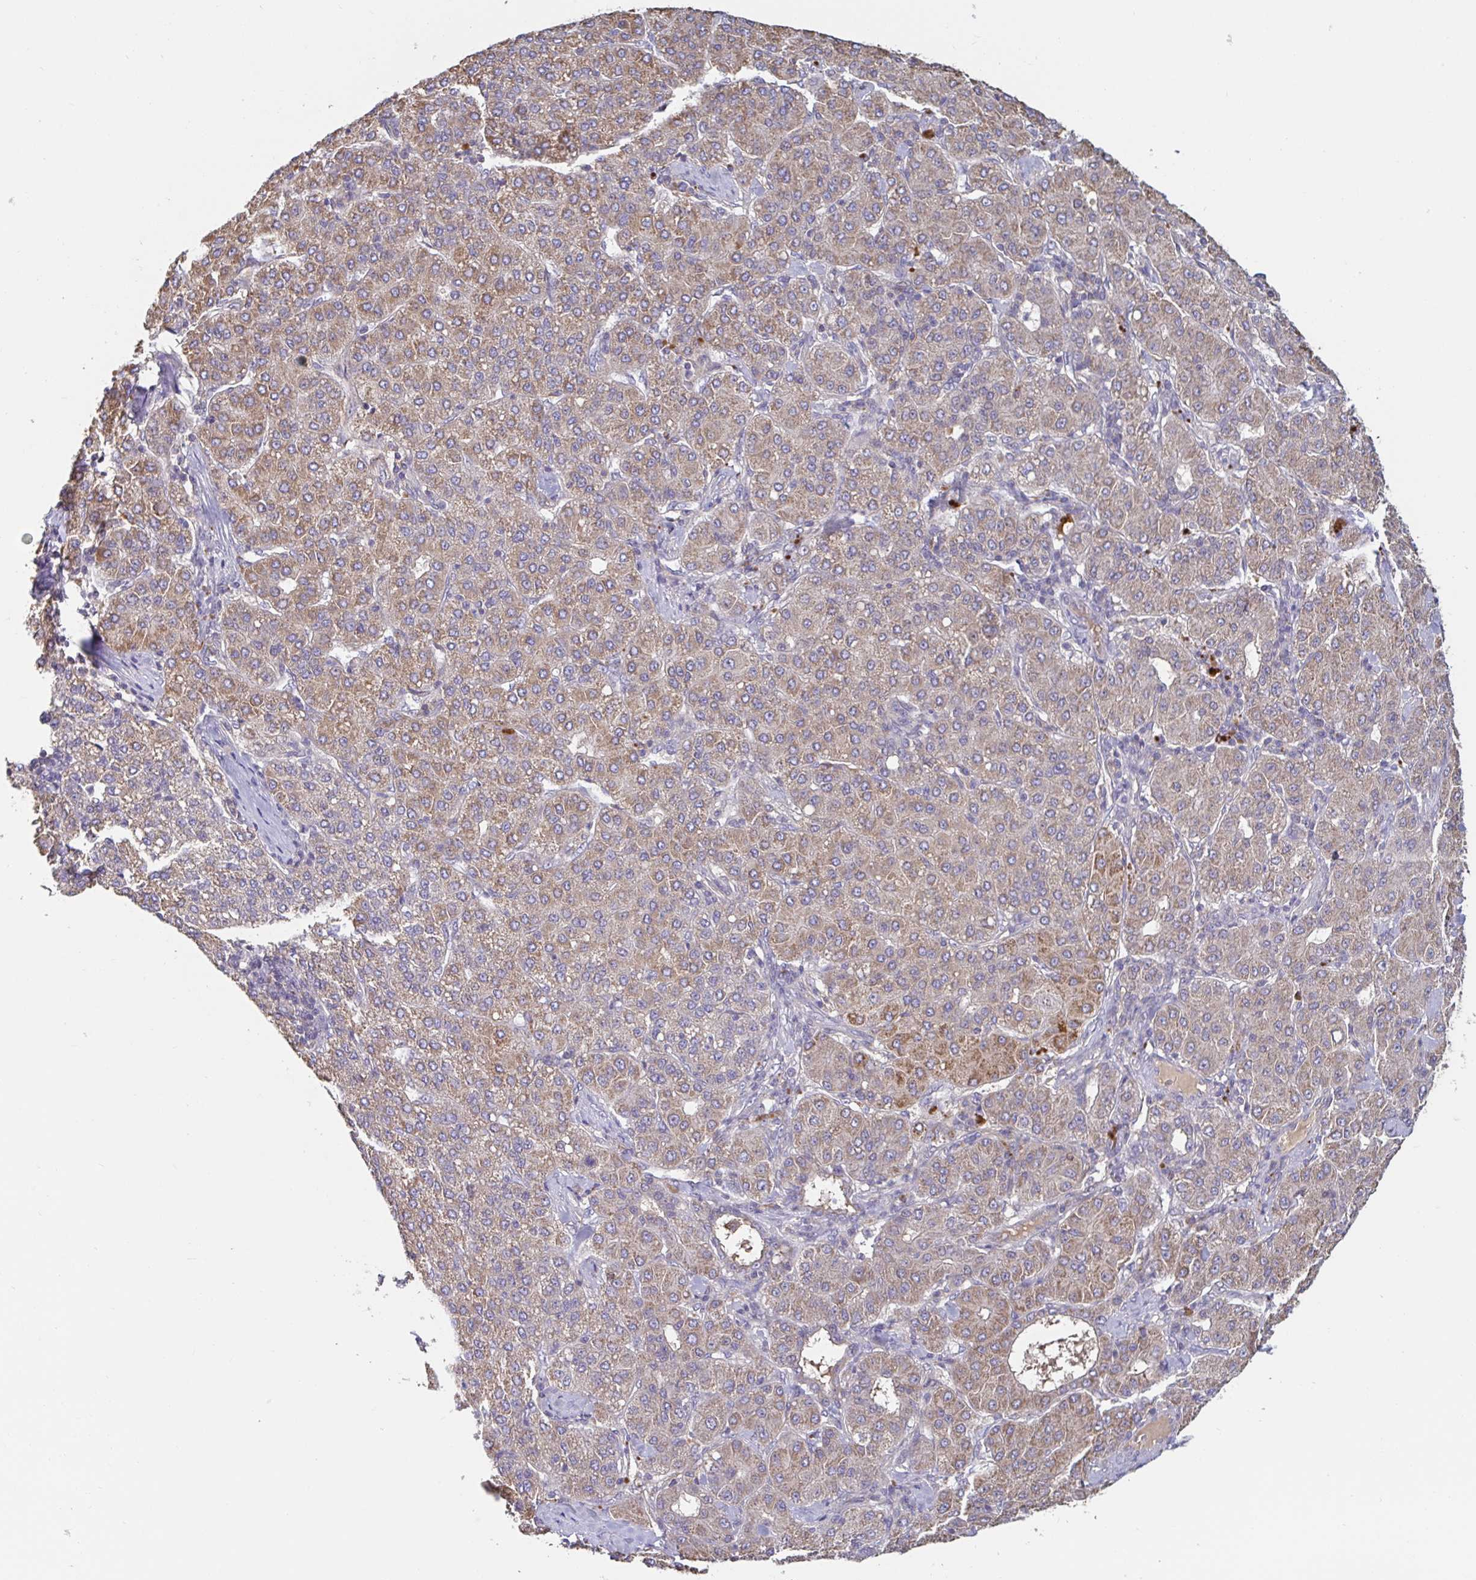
{"staining": {"intensity": "weak", "quantity": ">75%", "location": "cytoplasmic/membranous"}, "tissue": "liver cancer", "cell_type": "Tumor cells", "image_type": "cancer", "snomed": [{"axis": "morphology", "description": "Carcinoma, Hepatocellular, NOS"}, {"axis": "topography", "description": "Liver"}], "caption": "Weak cytoplasmic/membranous protein staining is seen in approximately >75% of tumor cells in liver hepatocellular carcinoma.", "gene": "LARP1", "patient": {"sex": "male", "age": 65}}